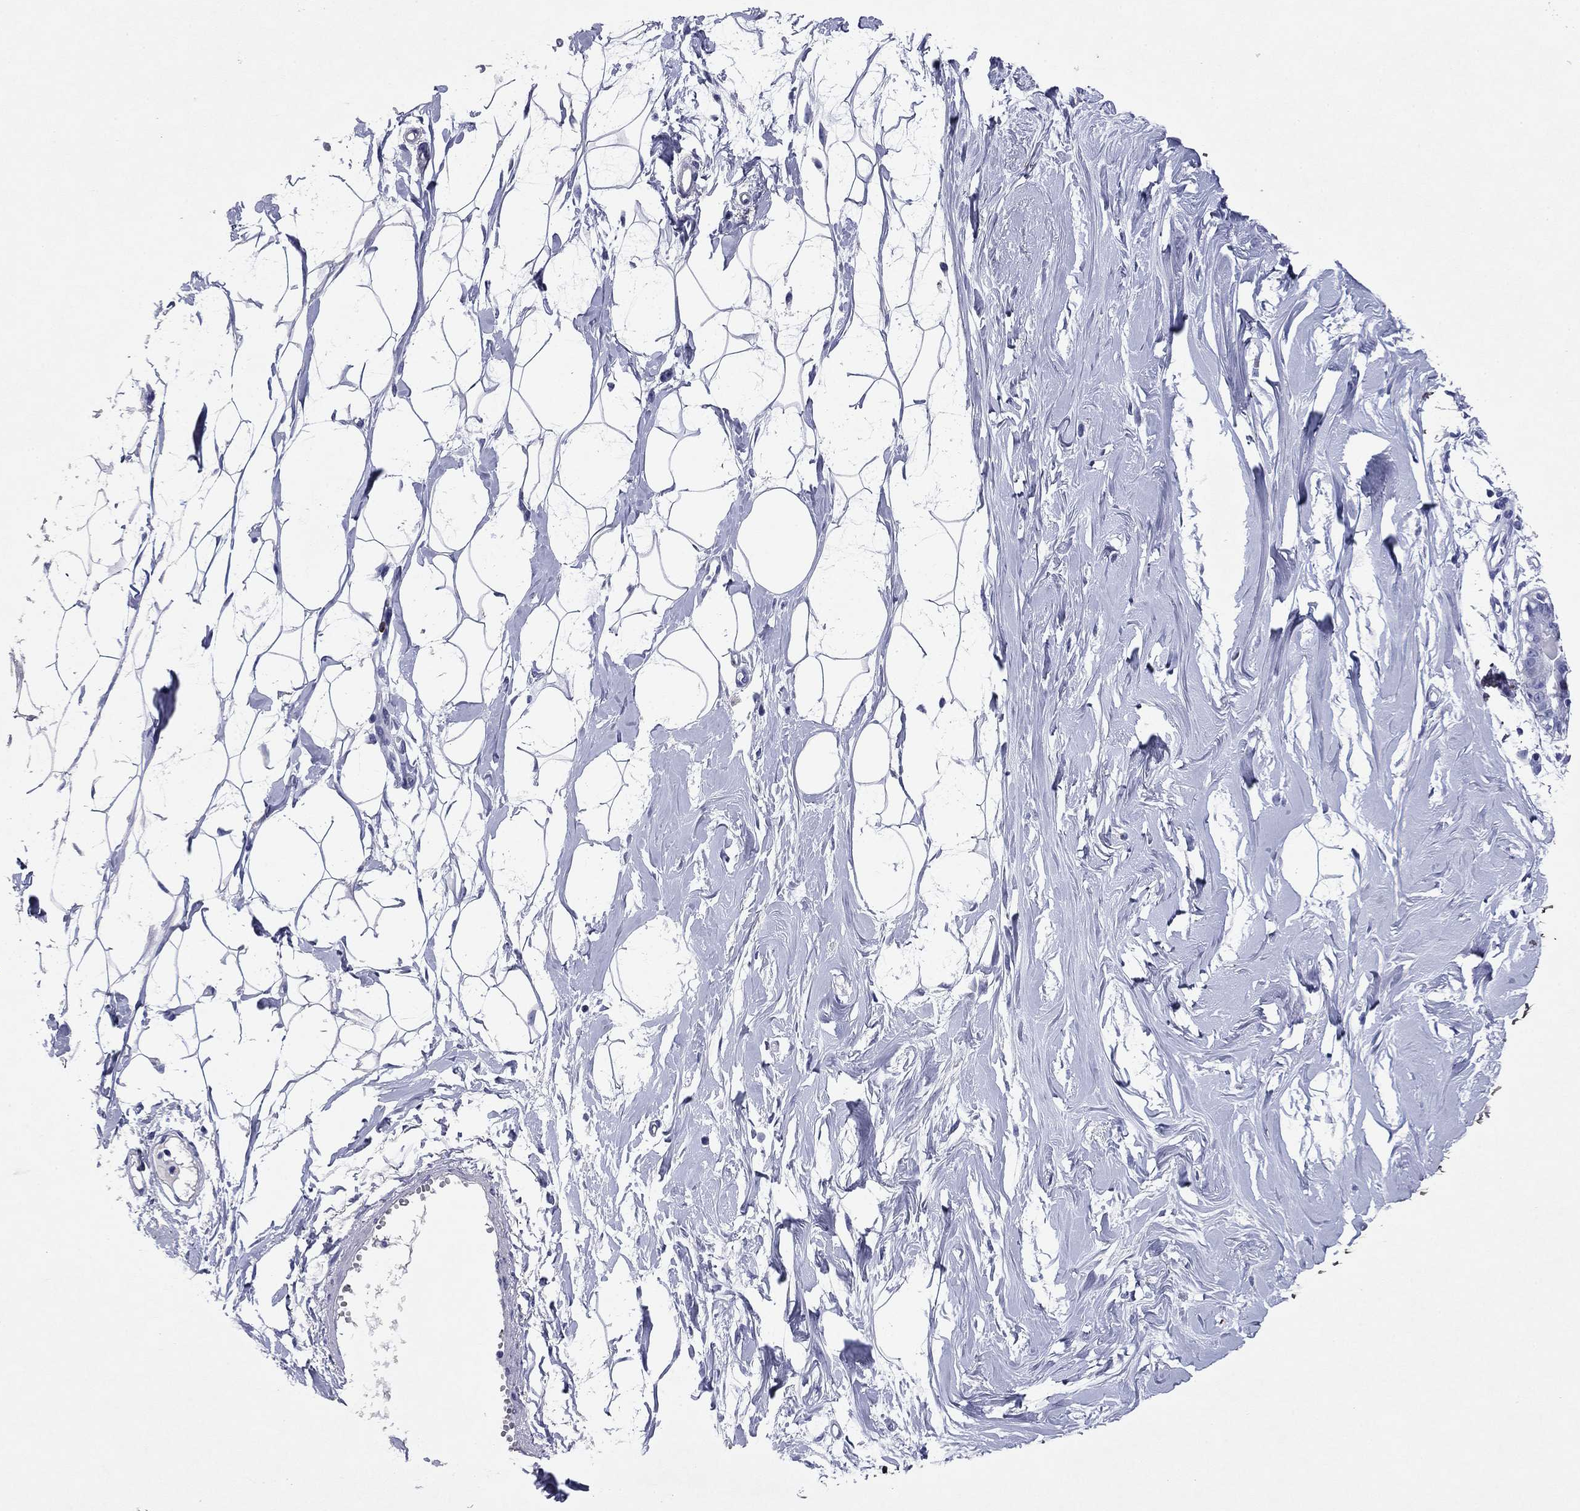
{"staining": {"intensity": "negative", "quantity": "none", "location": "none"}, "tissue": "breast", "cell_type": "Adipocytes", "image_type": "normal", "snomed": [{"axis": "morphology", "description": "Normal tissue, NOS"}, {"axis": "topography", "description": "Breast"}], "caption": "Protein analysis of normal breast exhibits no significant positivity in adipocytes. (DAB (3,3'-diaminobenzidine) immunohistochemistry (IHC) with hematoxylin counter stain).", "gene": "GZMK", "patient": {"sex": "female", "age": 49}}